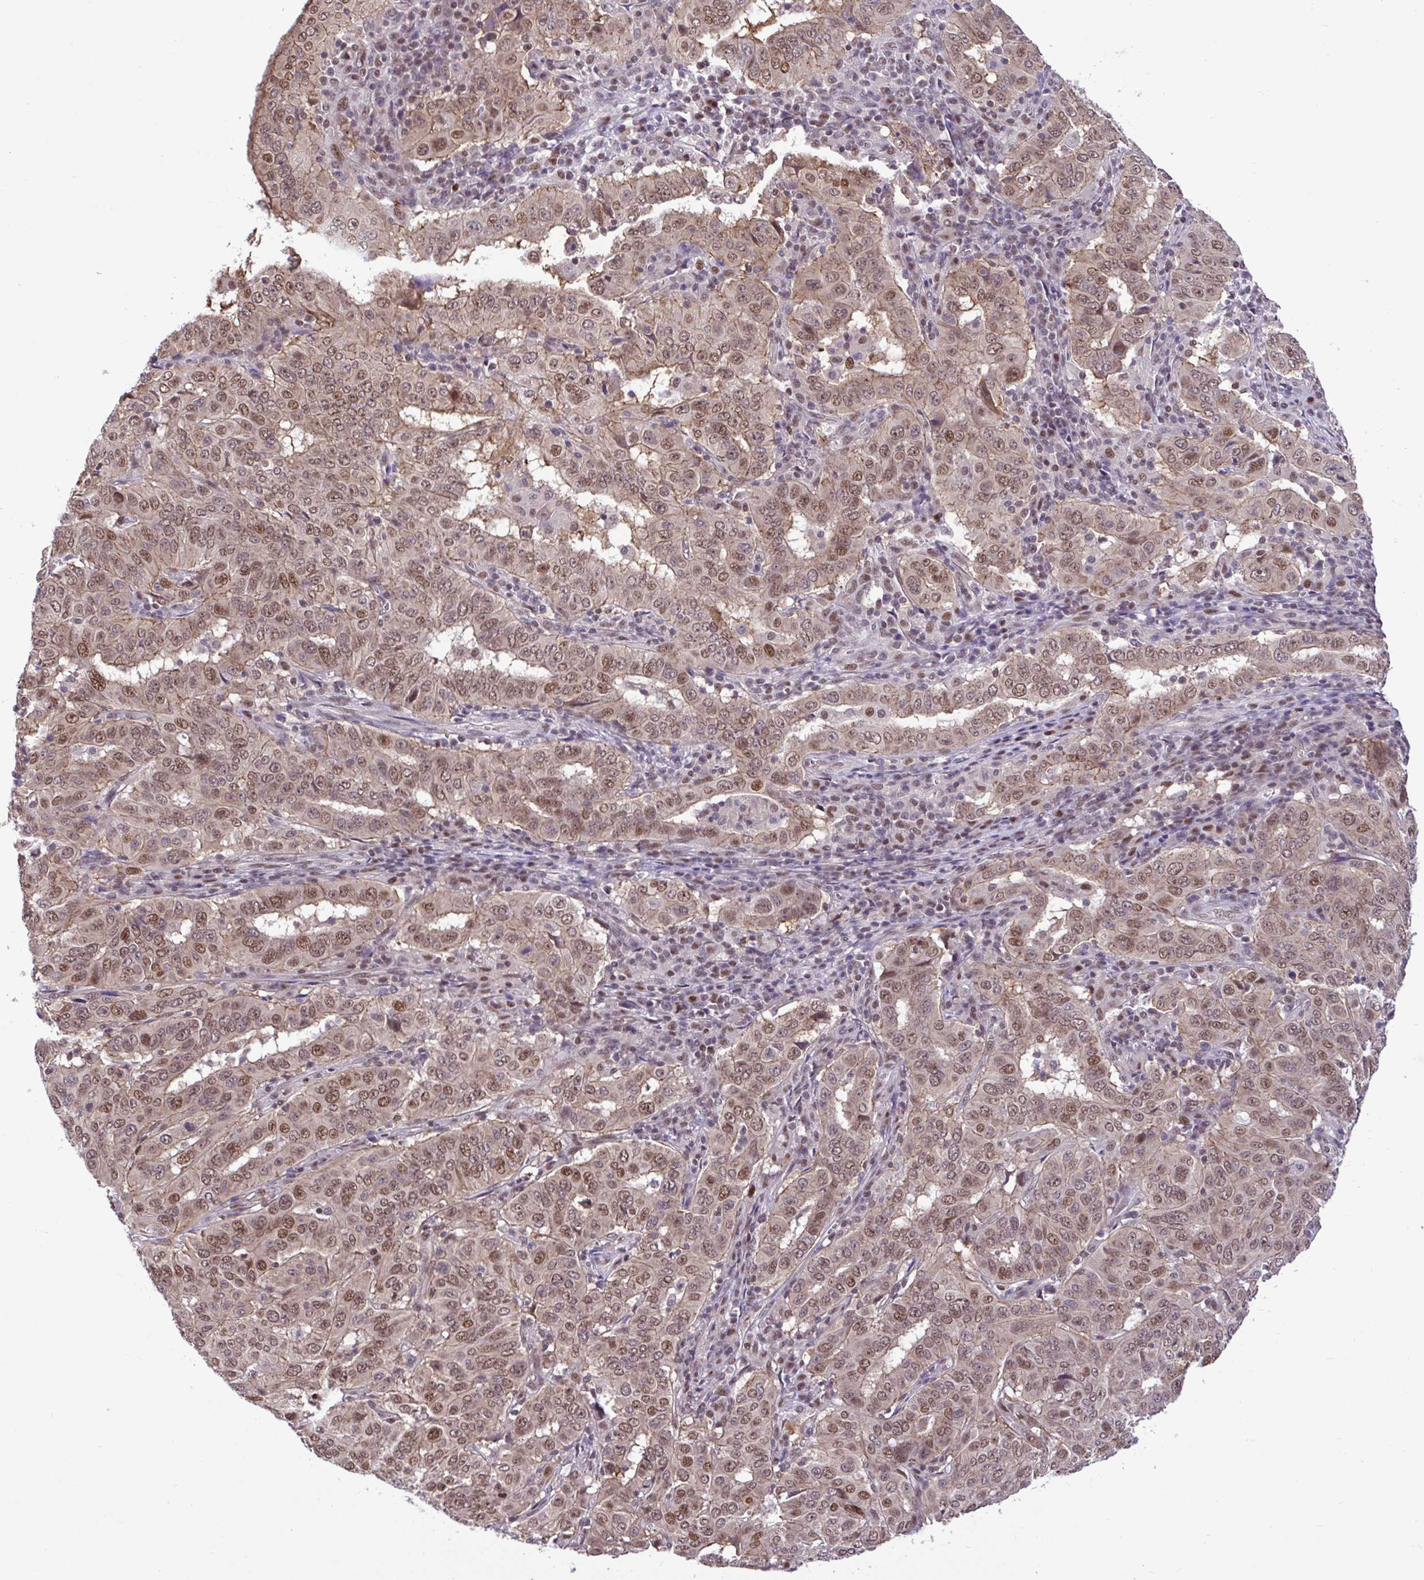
{"staining": {"intensity": "moderate", "quantity": ">75%", "location": "nuclear"}, "tissue": "pancreatic cancer", "cell_type": "Tumor cells", "image_type": "cancer", "snomed": [{"axis": "morphology", "description": "Adenocarcinoma, NOS"}, {"axis": "topography", "description": "Pancreas"}], "caption": "Immunohistochemical staining of pancreatic cancer (adenocarcinoma) displays medium levels of moderate nuclear protein positivity in approximately >75% of tumor cells.", "gene": "GLIS3", "patient": {"sex": "male", "age": 63}}